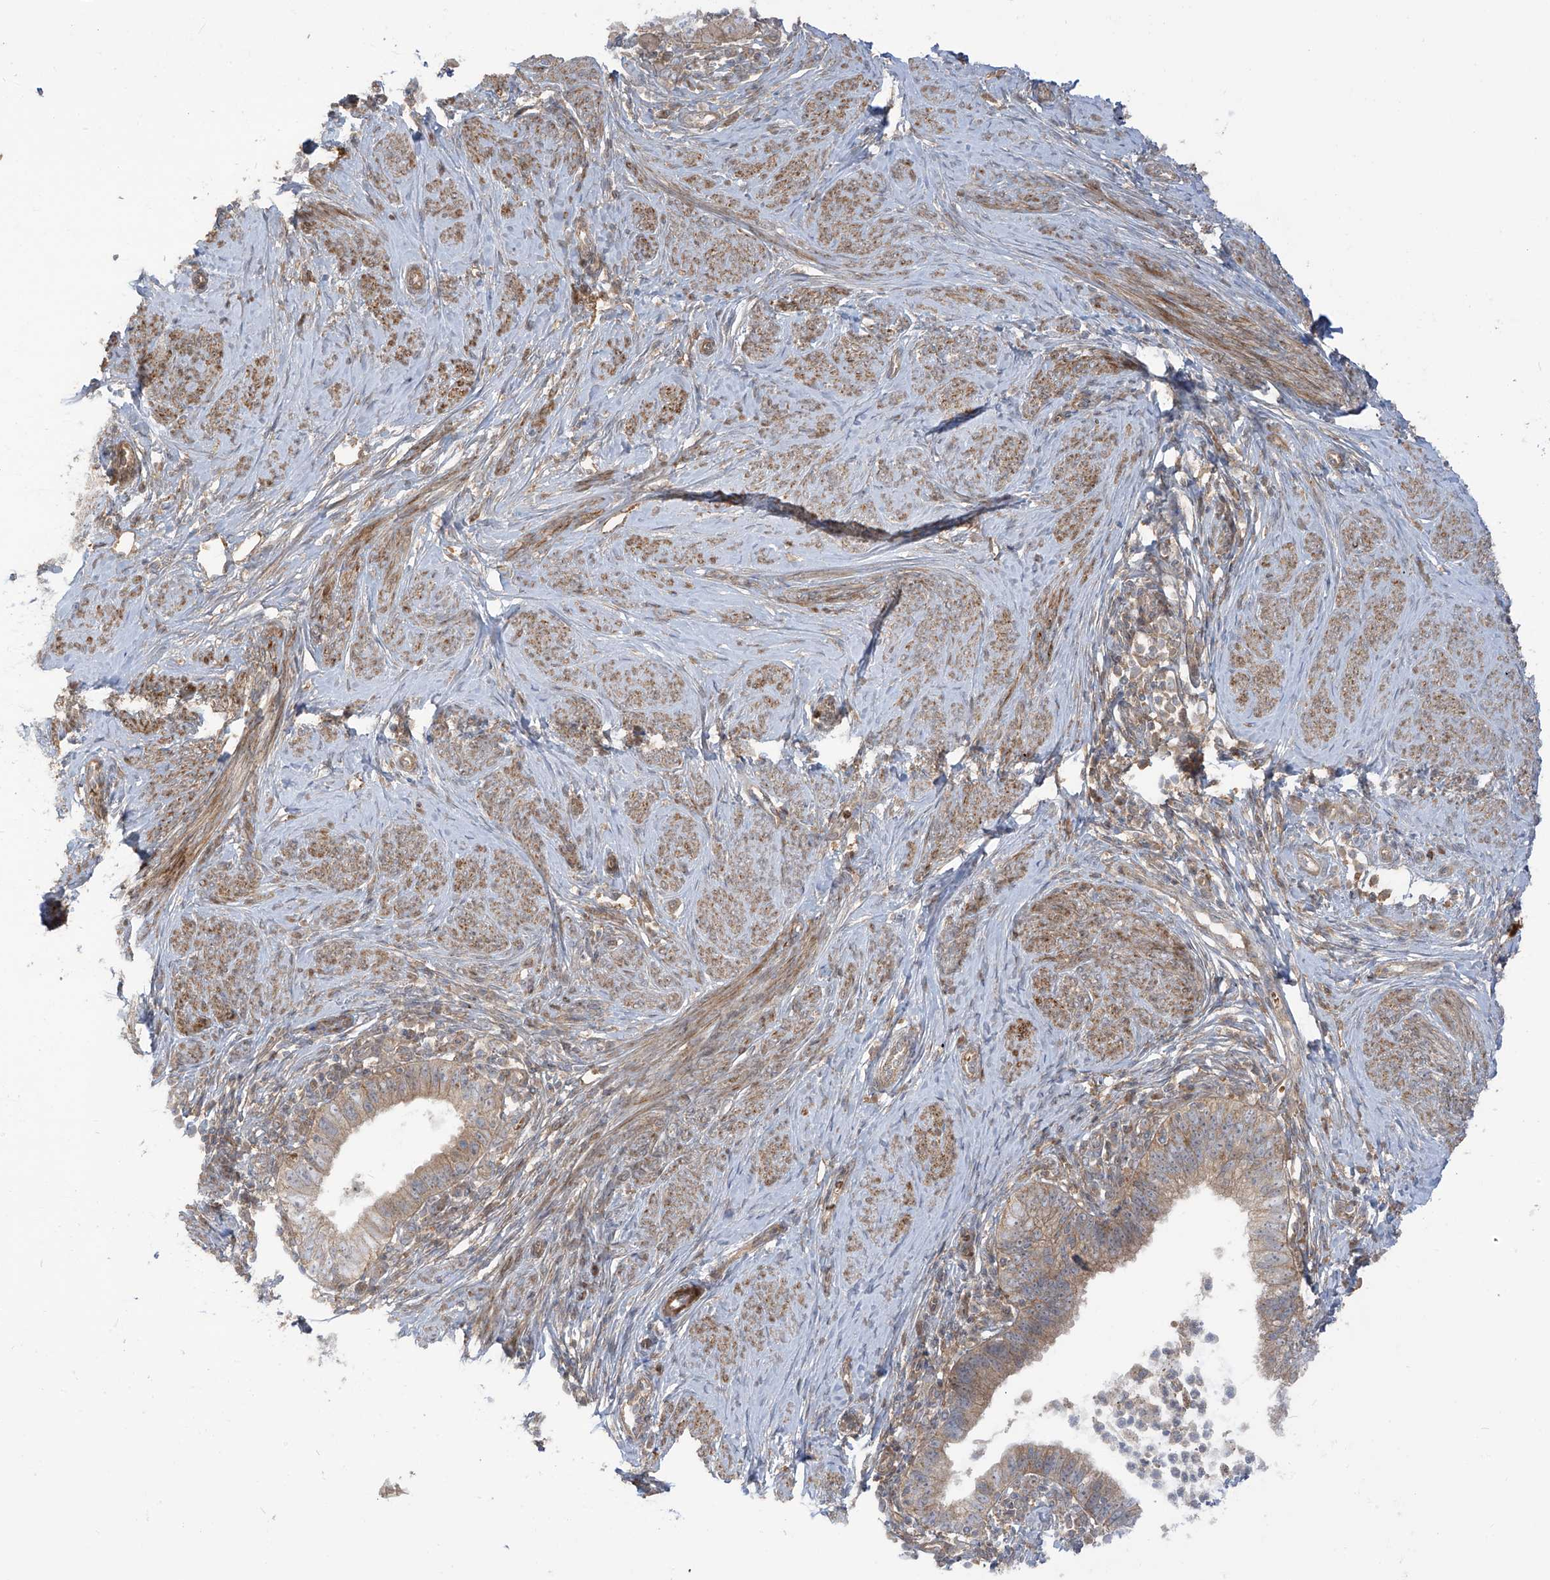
{"staining": {"intensity": "moderate", "quantity": ">75%", "location": "cytoplasmic/membranous"}, "tissue": "cervical cancer", "cell_type": "Tumor cells", "image_type": "cancer", "snomed": [{"axis": "morphology", "description": "Adenocarcinoma, NOS"}, {"axis": "topography", "description": "Cervix"}], "caption": "A high-resolution photomicrograph shows IHC staining of cervical adenocarcinoma, which demonstrates moderate cytoplasmic/membranous staining in approximately >75% of tumor cells. Nuclei are stained in blue.", "gene": "ENTR1", "patient": {"sex": "female", "age": 36}}